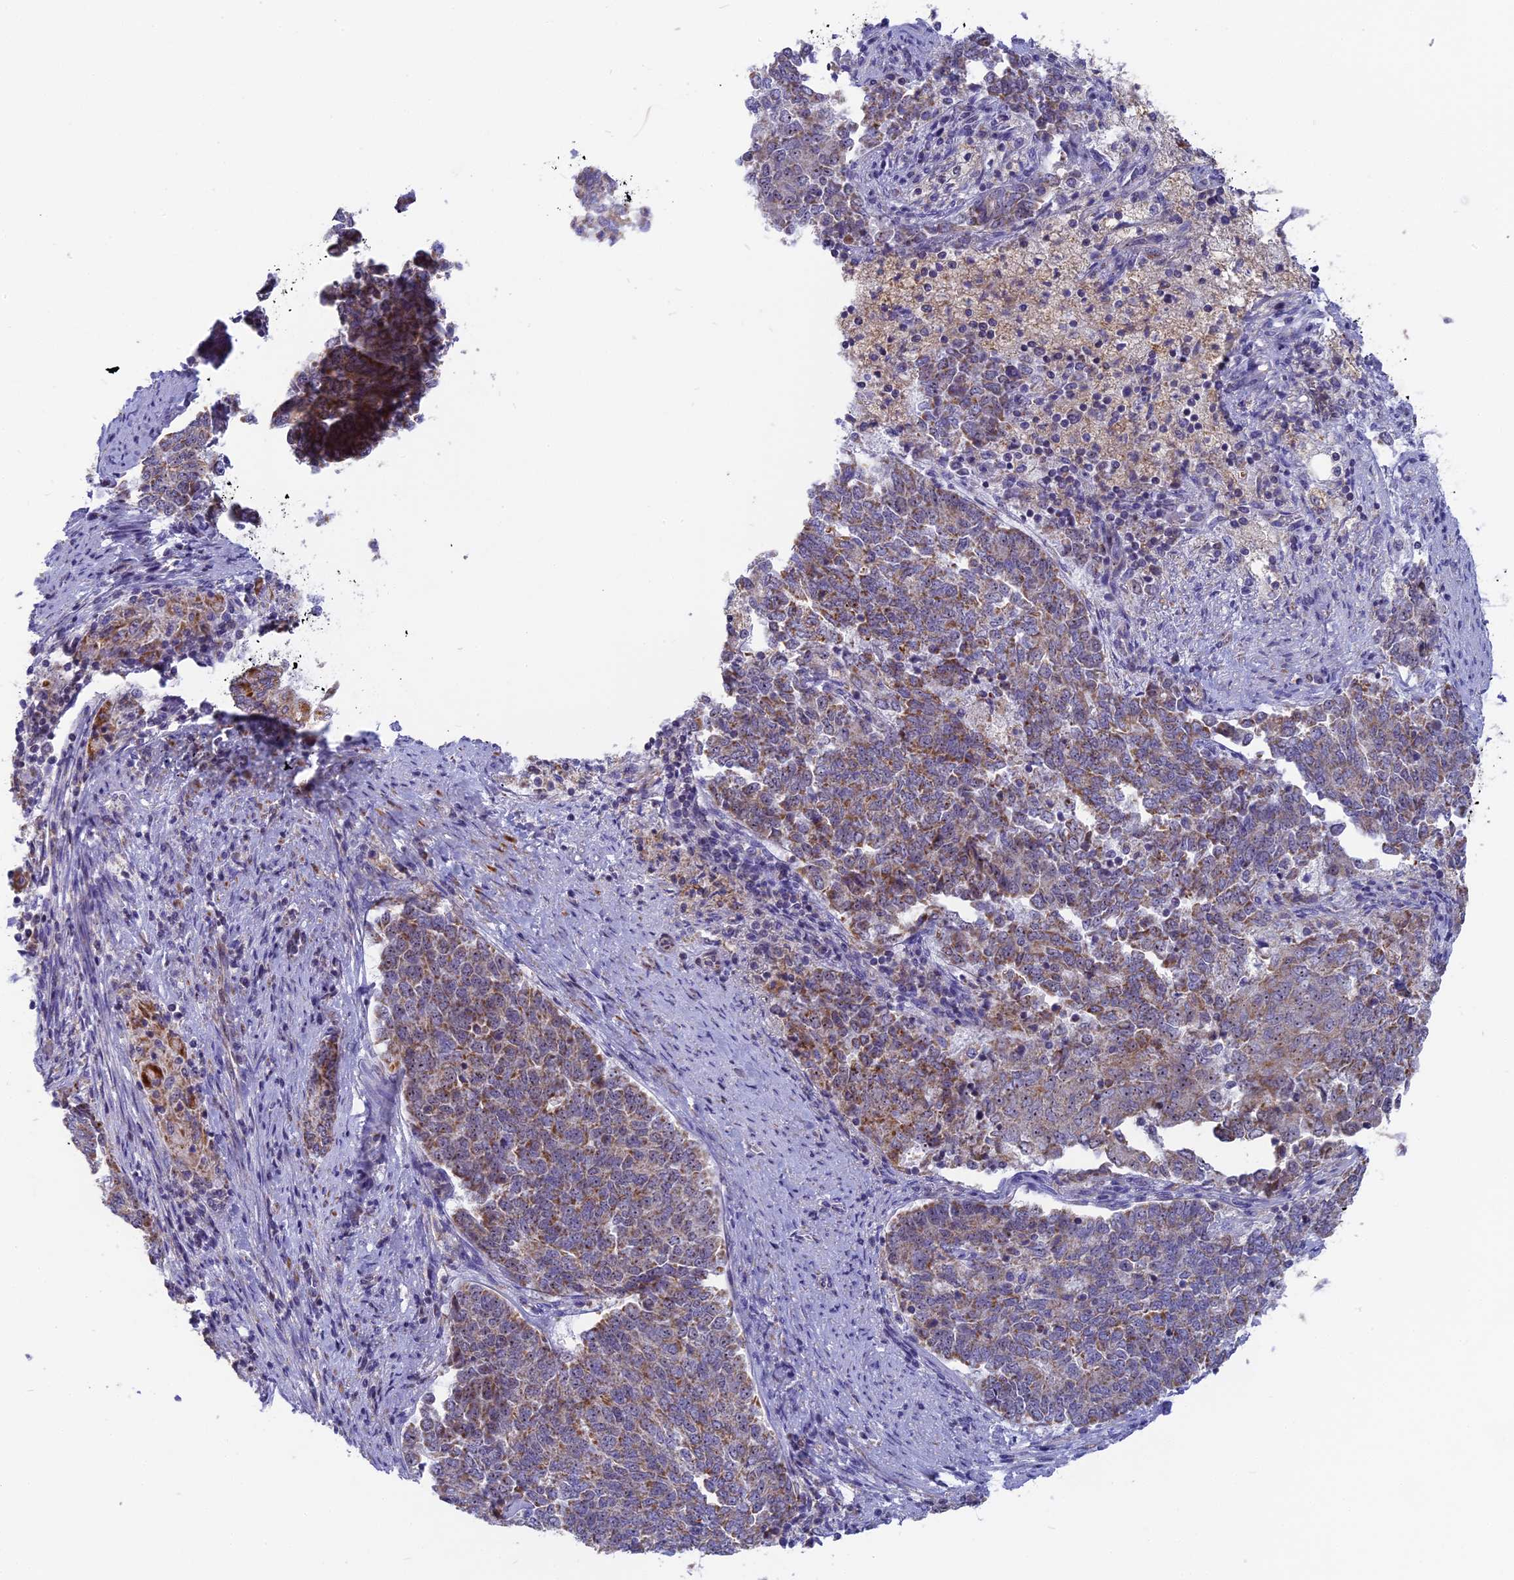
{"staining": {"intensity": "moderate", "quantity": "25%-75%", "location": "nuclear"}, "tissue": "endometrial cancer", "cell_type": "Tumor cells", "image_type": "cancer", "snomed": [{"axis": "morphology", "description": "Adenocarcinoma, NOS"}, {"axis": "topography", "description": "Endometrium"}], "caption": "The image exhibits immunohistochemical staining of endometrial cancer. There is moderate nuclear positivity is seen in approximately 25%-75% of tumor cells.", "gene": "DTWD1", "patient": {"sex": "female", "age": 80}}